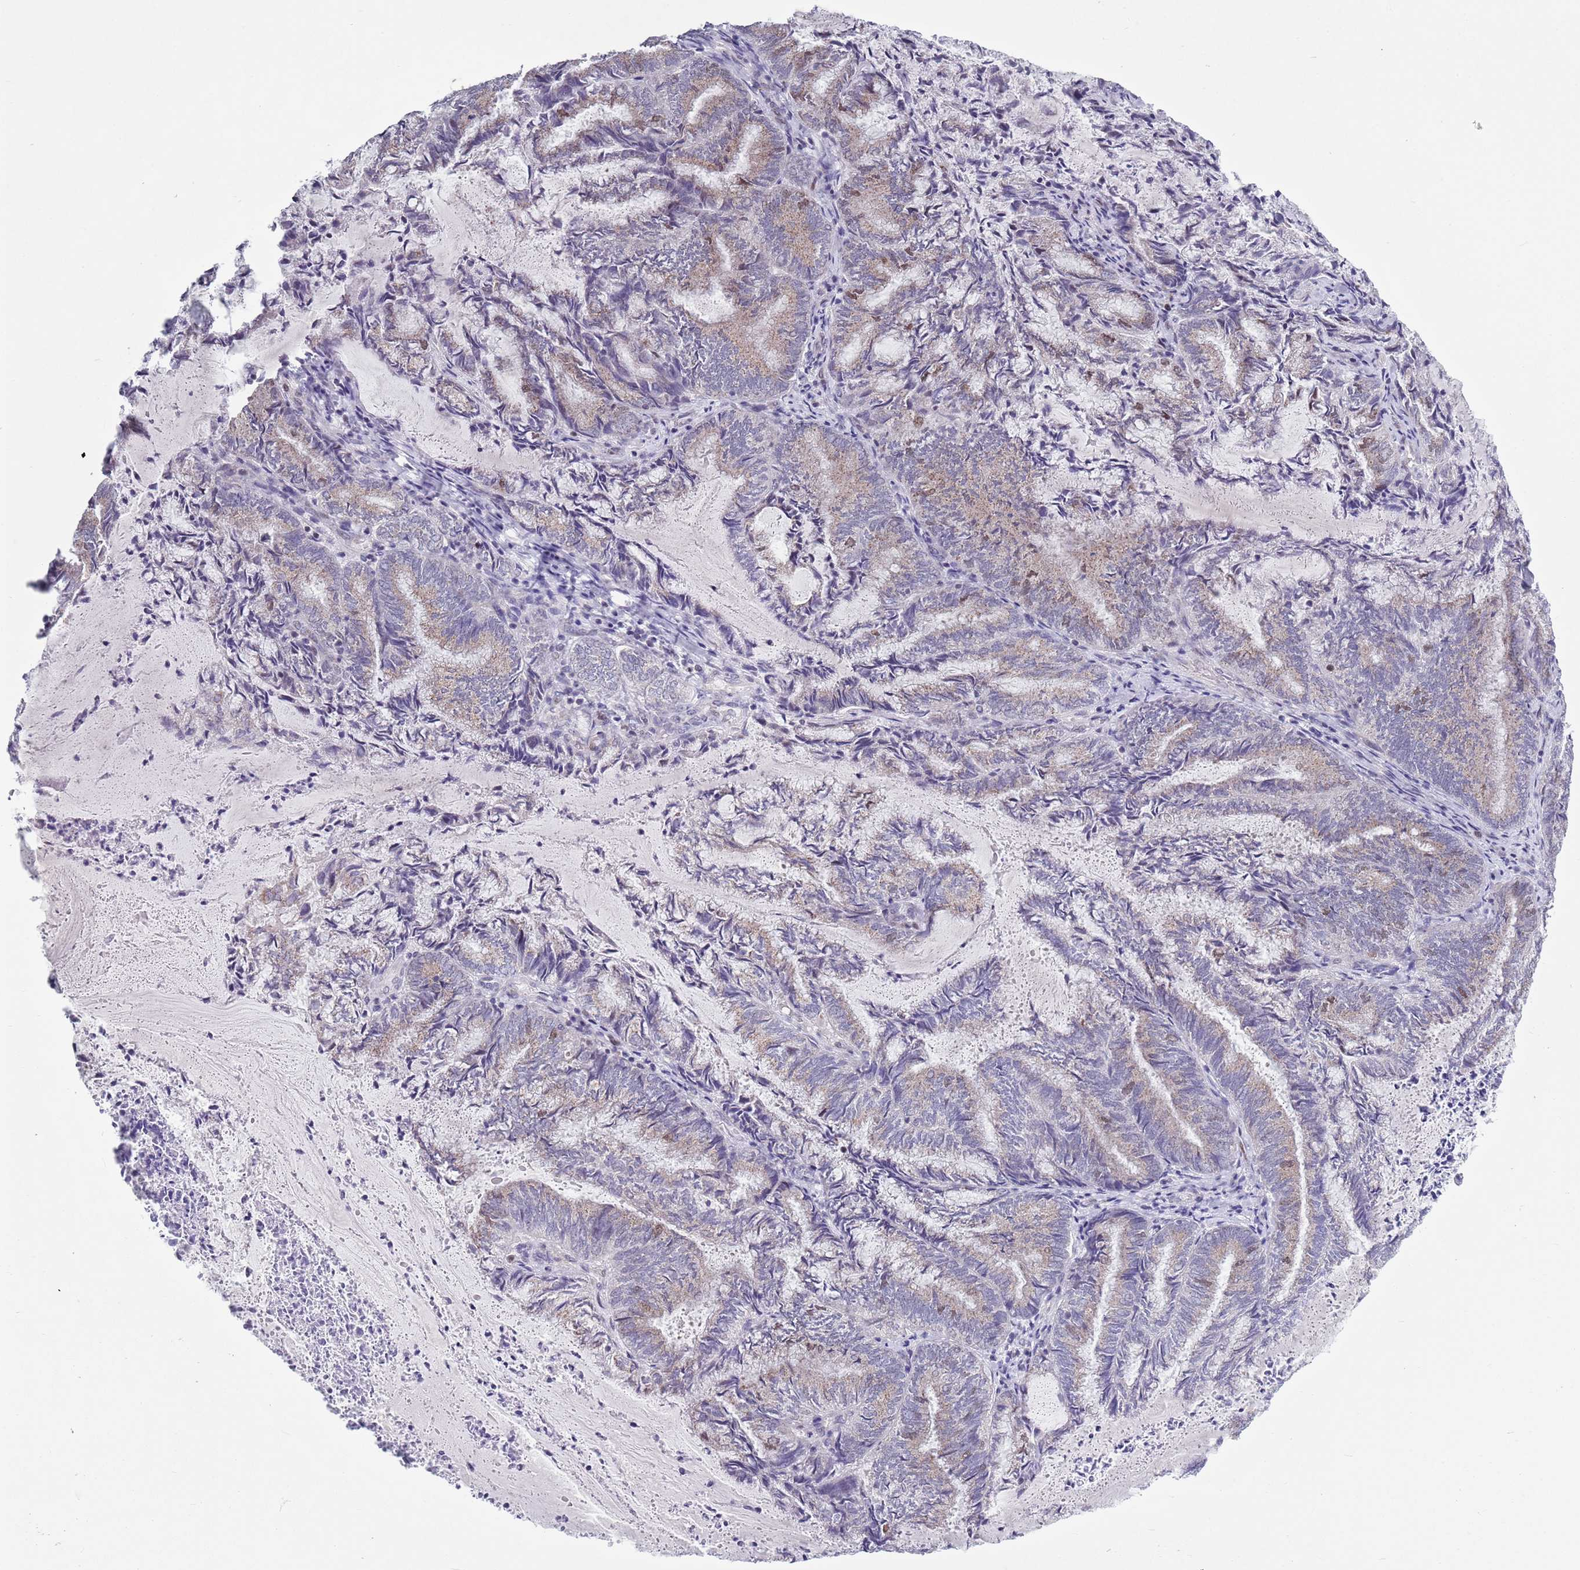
{"staining": {"intensity": "weak", "quantity": ">75%", "location": "cytoplasmic/membranous"}, "tissue": "endometrial cancer", "cell_type": "Tumor cells", "image_type": "cancer", "snomed": [{"axis": "morphology", "description": "Adenocarcinoma, NOS"}, {"axis": "topography", "description": "Endometrium"}], "caption": "A micrograph showing weak cytoplasmic/membranous positivity in approximately >75% of tumor cells in endometrial cancer, as visualized by brown immunohistochemical staining.", "gene": "ZKSCAN2", "patient": {"sex": "female", "age": 80}}